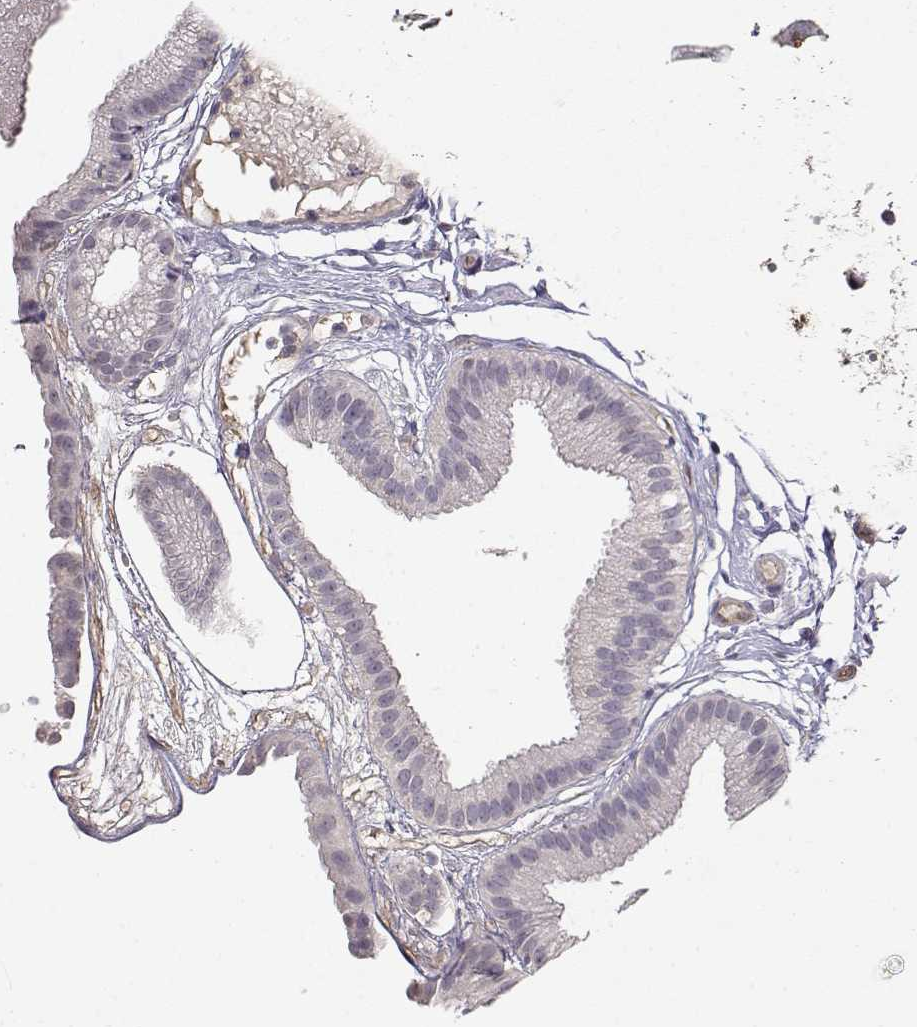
{"staining": {"intensity": "negative", "quantity": "none", "location": "none"}, "tissue": "gallbladder", "cell_type": "Glandular cells", "image_type": "normal", "snomed": [{"axis": "morphology", "description": "Normal tissue, NOS"}, {"axis": "topography", "description": "Gallbladder"}], "caption": "This is an IHC histopathology image of normal gallbladder. There is no positivity in glandular cells.", "gene": "IFITM1", "patient": {"sex": "female", "age": 45}}